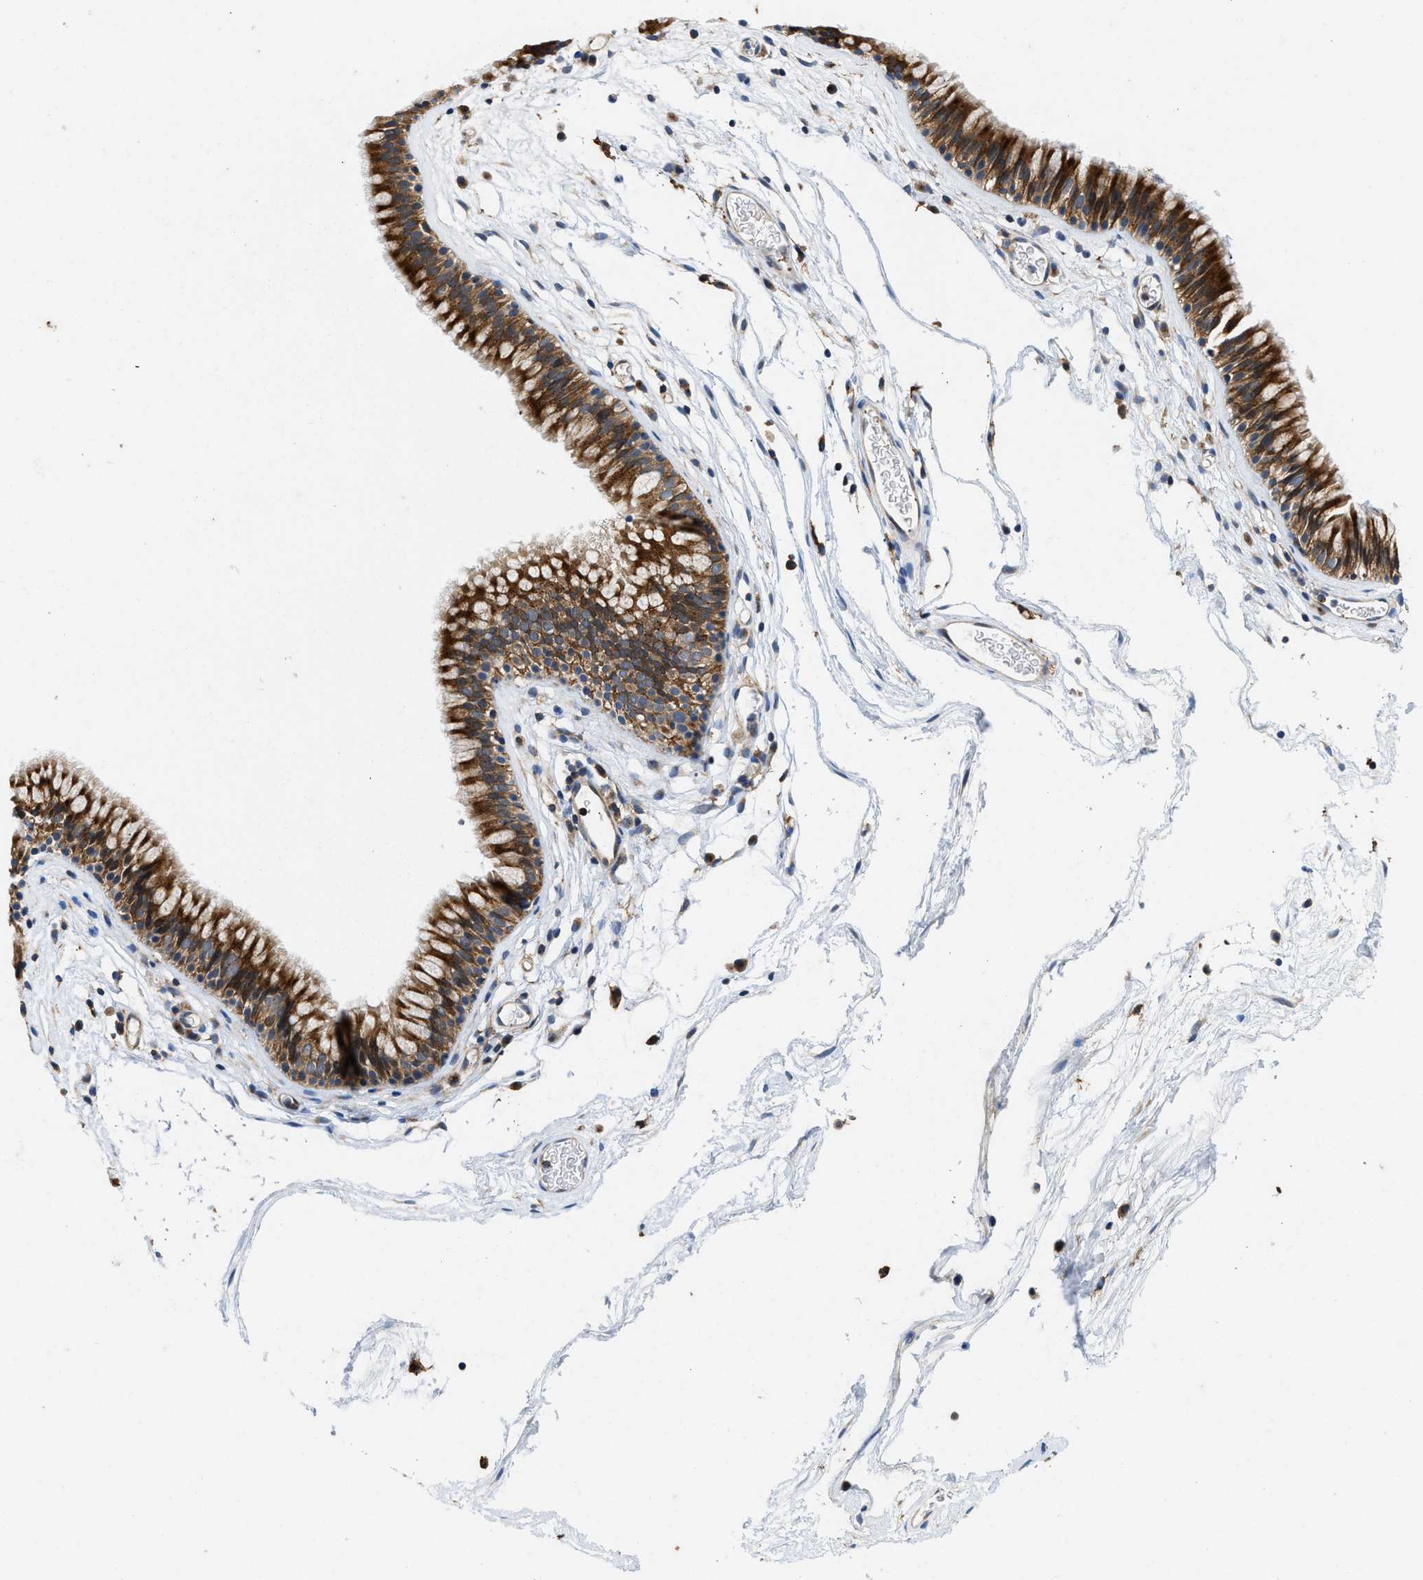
{"staining": {"intensity": "strong", "quantity": ">75%", "location": "cytoplasmic/membranous"}, "tissue": "nasopharynx", "cell_type": "Respiratory epithelial cells", "image_type": "normal", "snomed": [{"axis": "morphology", "description": "Normal tissue, NOS"}, {"axis": "morphology", "description": "Inflammation, NOS"}, {"axis": "topography", "description": "Nasopharynx"}], "caption": "IHC micrograph of unremarkable human nasopharynx stained for a protein (brown), which exhibits high levels of strong cytoplasmic/membranous expression in approximately >75% of respiratory epithelial cells.", "gene": "ENPP4", "patient": {"sex": "male", "age": 48}}